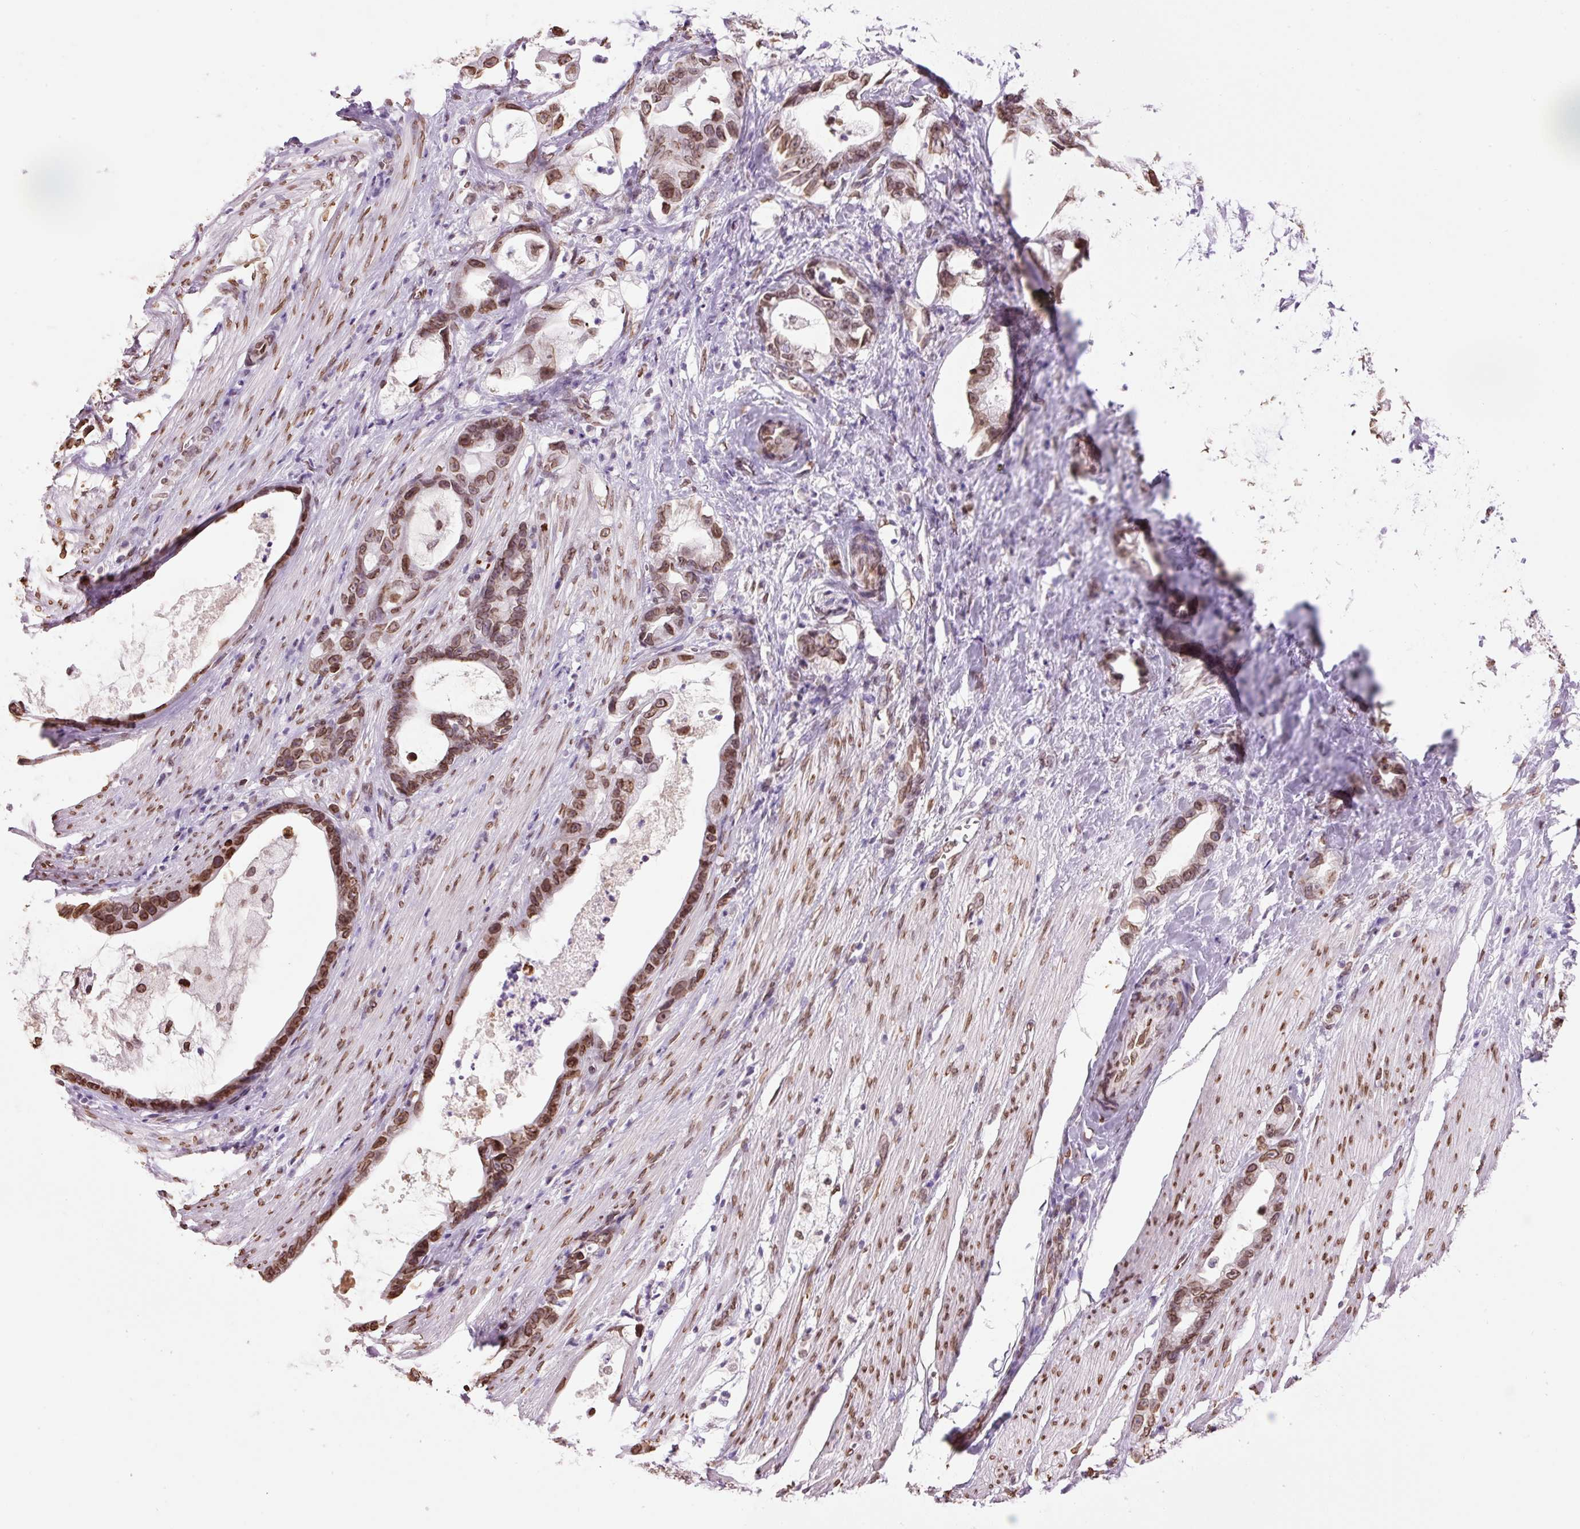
{"staining": {"intensity": "moderate", "quantity": ">75%", "location": "cytoplasmic/membranous,nuclear"}, "tissue": "stomach cancer", "cell_type": "Tumor cells", "image_type": "cancer", "snomed": [{"axis": "morphology", "description": "Adenocarcinoma, NOS"}, {"axis": "topography", "description": "Stomach"}], "caption": "This is an image of immunohistochemistry staining of stomach cancer (adenocarcinoma), which shows moderate staining in the cytoplasmic/membranous and nuclear of tumor cells.", "gene": "ZNF224", "patient": {"sex": "male", "age": 55}}